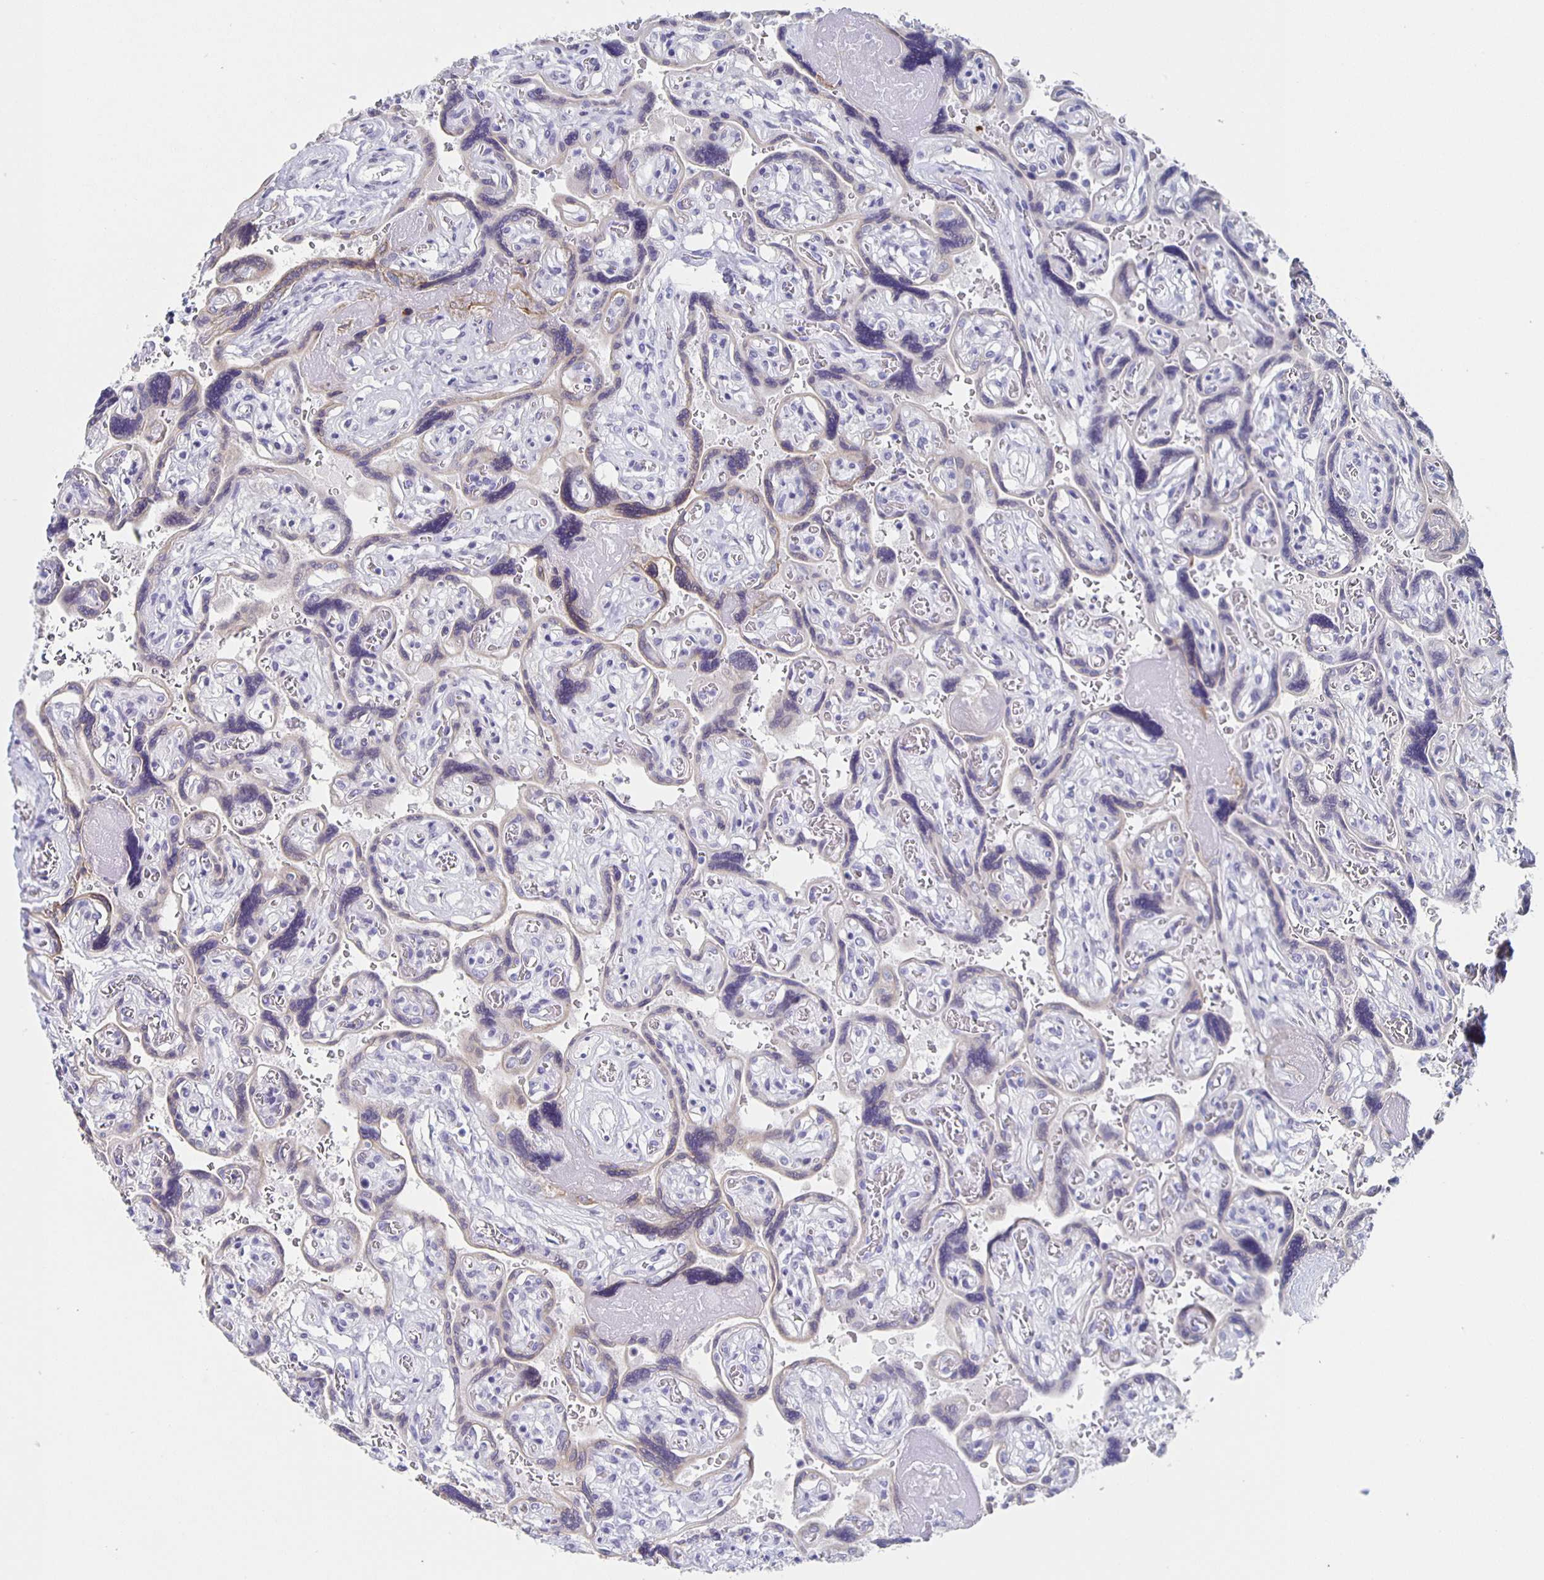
{"staining": {"intensity": "negative", "quantity": "none", "location": "none"}, "tissue": "placenta", "cell_type": "Decidual cells", "image_type": "normal", "snomed": [{"axis": "morphology", "description": "Normal tissue, NOS"}, {"axis": "topography", "description": "Placenta"}], "caption": "Micrograph shows no significant protein positivity in decidual cells of unremarkable placenta. The staining was performed using DAB to visualize the protein expression in brown, while the nuclei were stained in blue with hematoxylin (Magnification: 20x).", "gene": "CCDC17", "patient": {"sex": "female", "age": 32}}